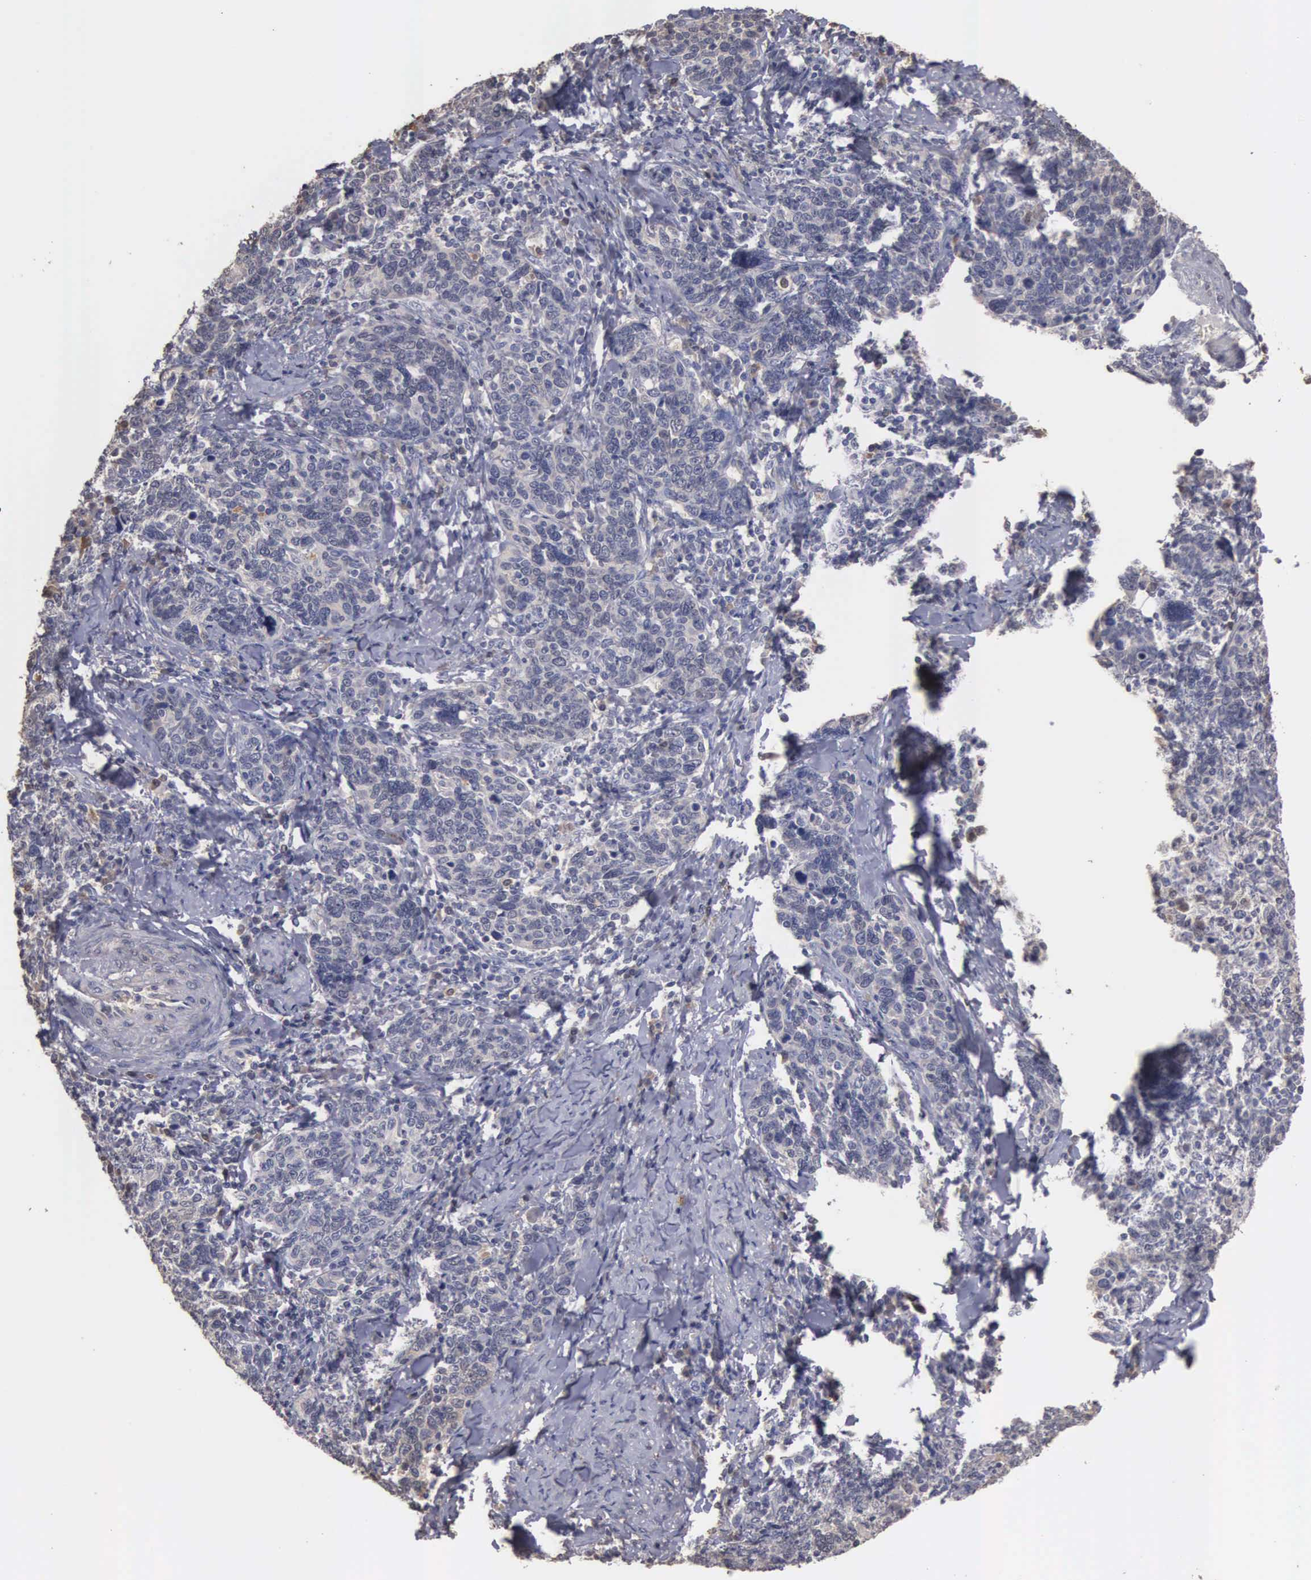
{"staining": {"intensity": "negative", "quantity": "none", "location": "none"}, "tissue": "cervical cancer", "cell_type": "Tumor cells", "image_type": "cancer", "snomed": [{"axis": "morphology", "description": "Squamous cell carcinoma, NOS"}, {"axis": "topography", "description": "Cervix"}], "caption": "High magnification brightfield microscopy of cervical squamous cell carcinoma stained with DAB (brown) and counterstained with hematoxylin (blue): tumor cells show no significant staining. (Immunohistochemistry (ihc), brightfield microscopy, high magnification).", "gene": "ENO3", "patient": {"sex": "female", "age": 41}}